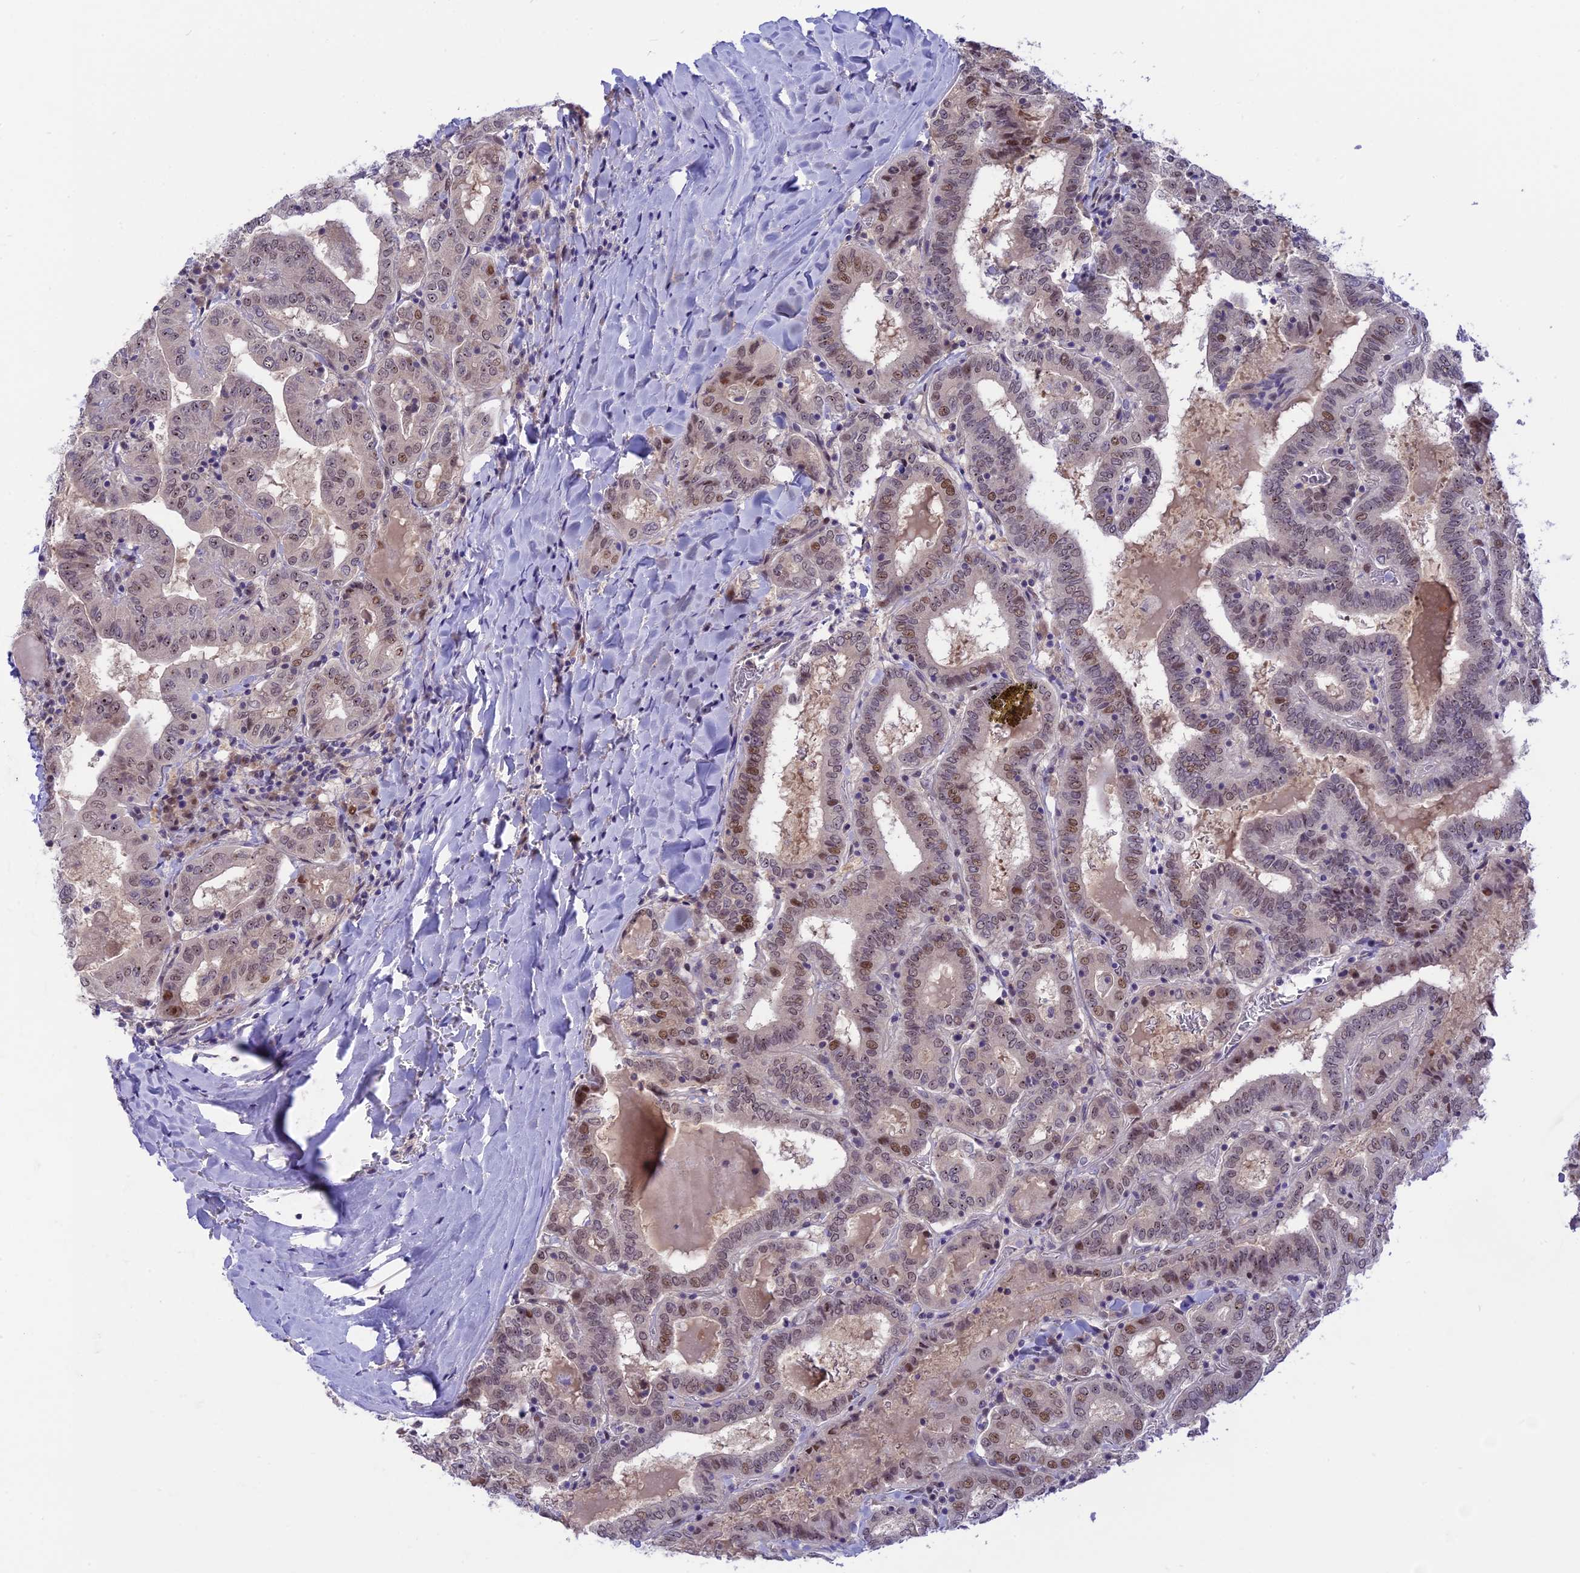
{"staining": {"intensity": "moderate", "quantity": "<25%", "location": "nuclear"}, "tissue": "thyroid cancer", "cell_type": "Tumor cells", "image_type": "cancer", "snomed": [{"axis": "morphology", "description": "Papillary adenocarcinoma, NOS"}, {"axis": "topography", "description": "Thyroid gland"}], "caption": "Moderate nuclear expression for a protein is appreciated in approximately <25% of tumor cells of thyroid cancer using IHC.", "gene": "ZNF837", "patient": {"sex": "female", "age": 72}}